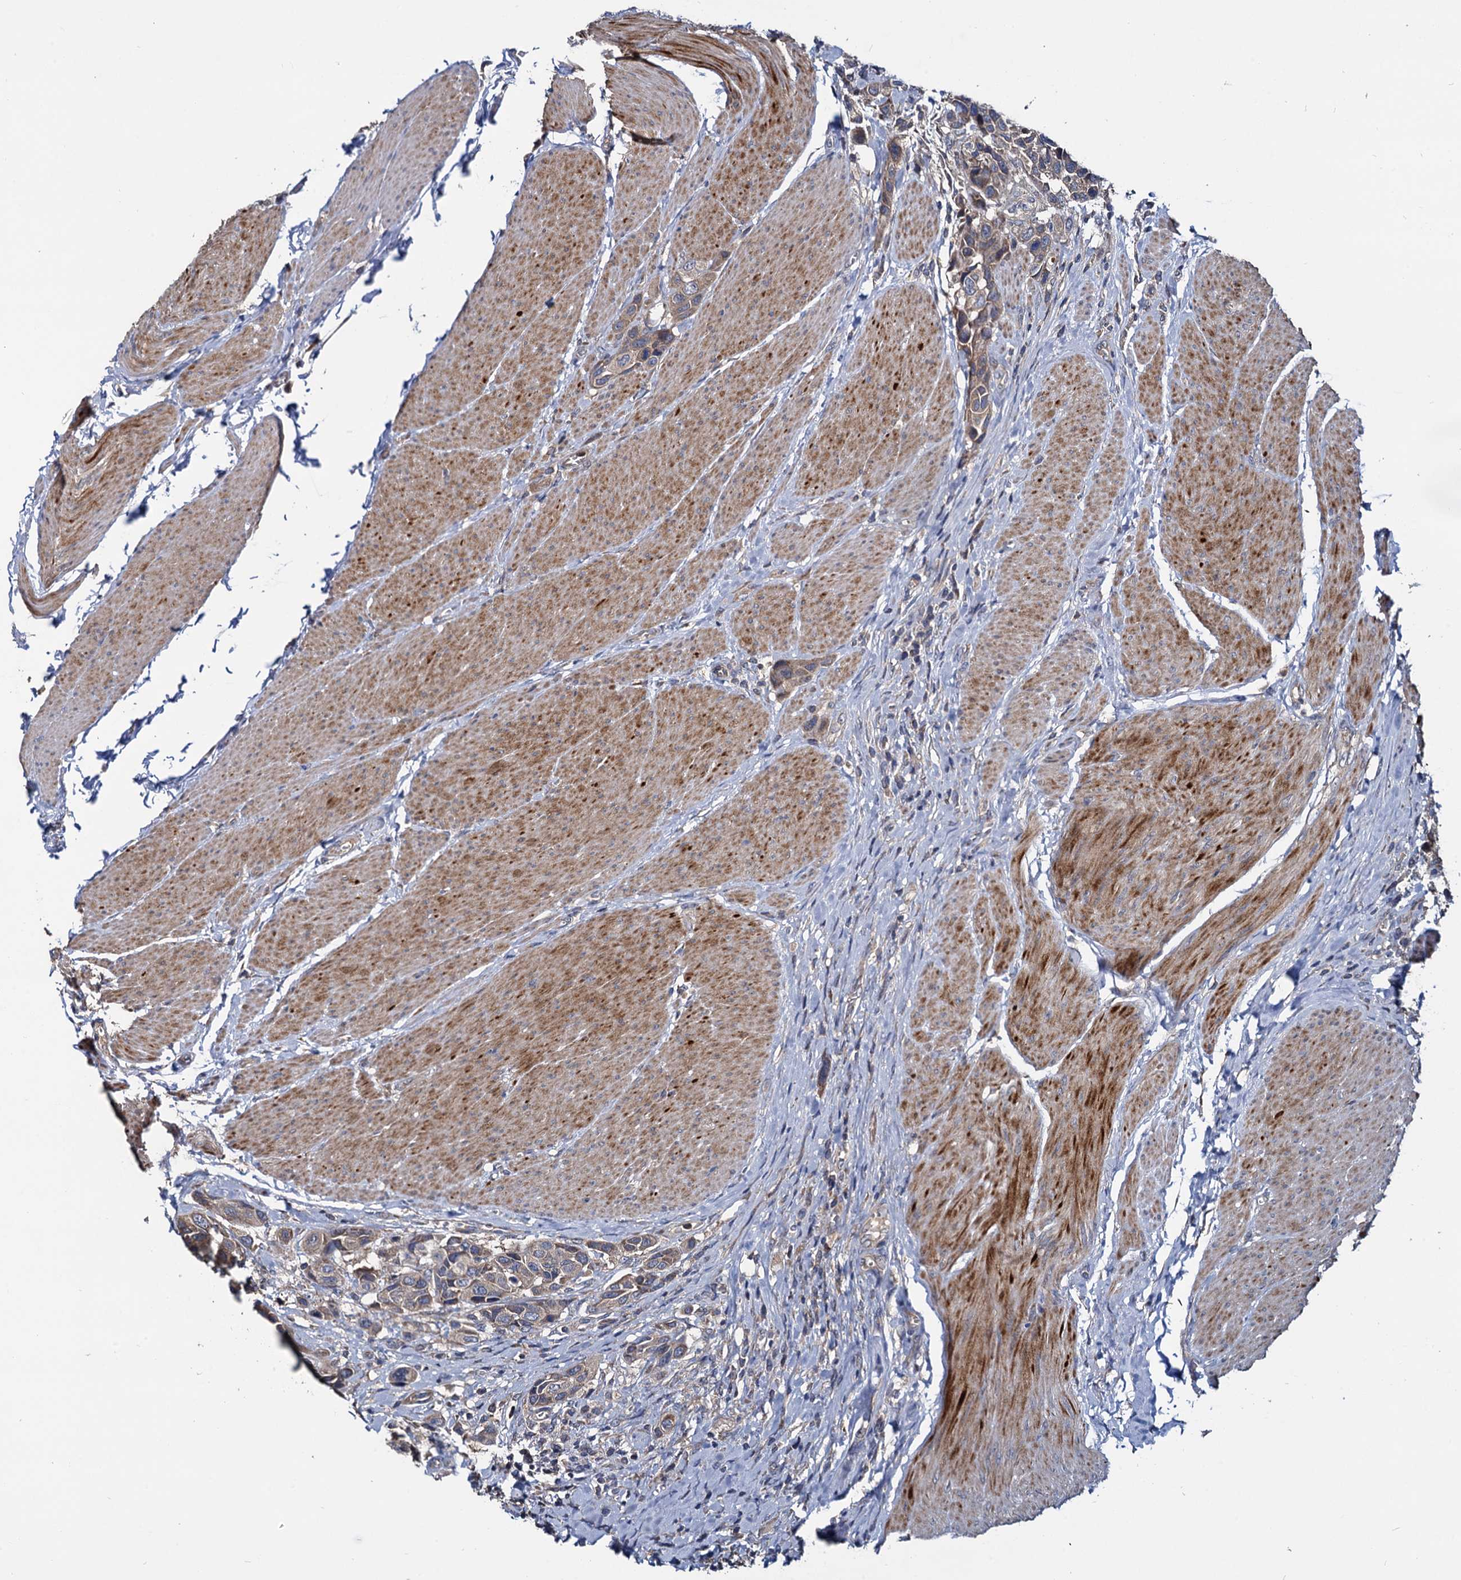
{"staining": {"intensity": "weak", "quantity": "25%-75%", "location": "cytoplasmic/membranous"}, "tissue": "urothelial cancer", "cell_type": "Tumor cells", "image_type": "cancer", "snomed": [{"axis": "morphology", "description": "Urothelial carcinoma, High grade"}, {"axis": "topography", "description": "Urinary bladder"}], "caption": "IHC (DAB (3,3'-diaminobenzidine)) staining of high-grade urothelial carcinoma displays weak cytoplasmic/membranous protein staining in approximately 25%-75% of tumor cells.", "gene": "CEP192", "patient": {"sex": "male", "age": 50}}